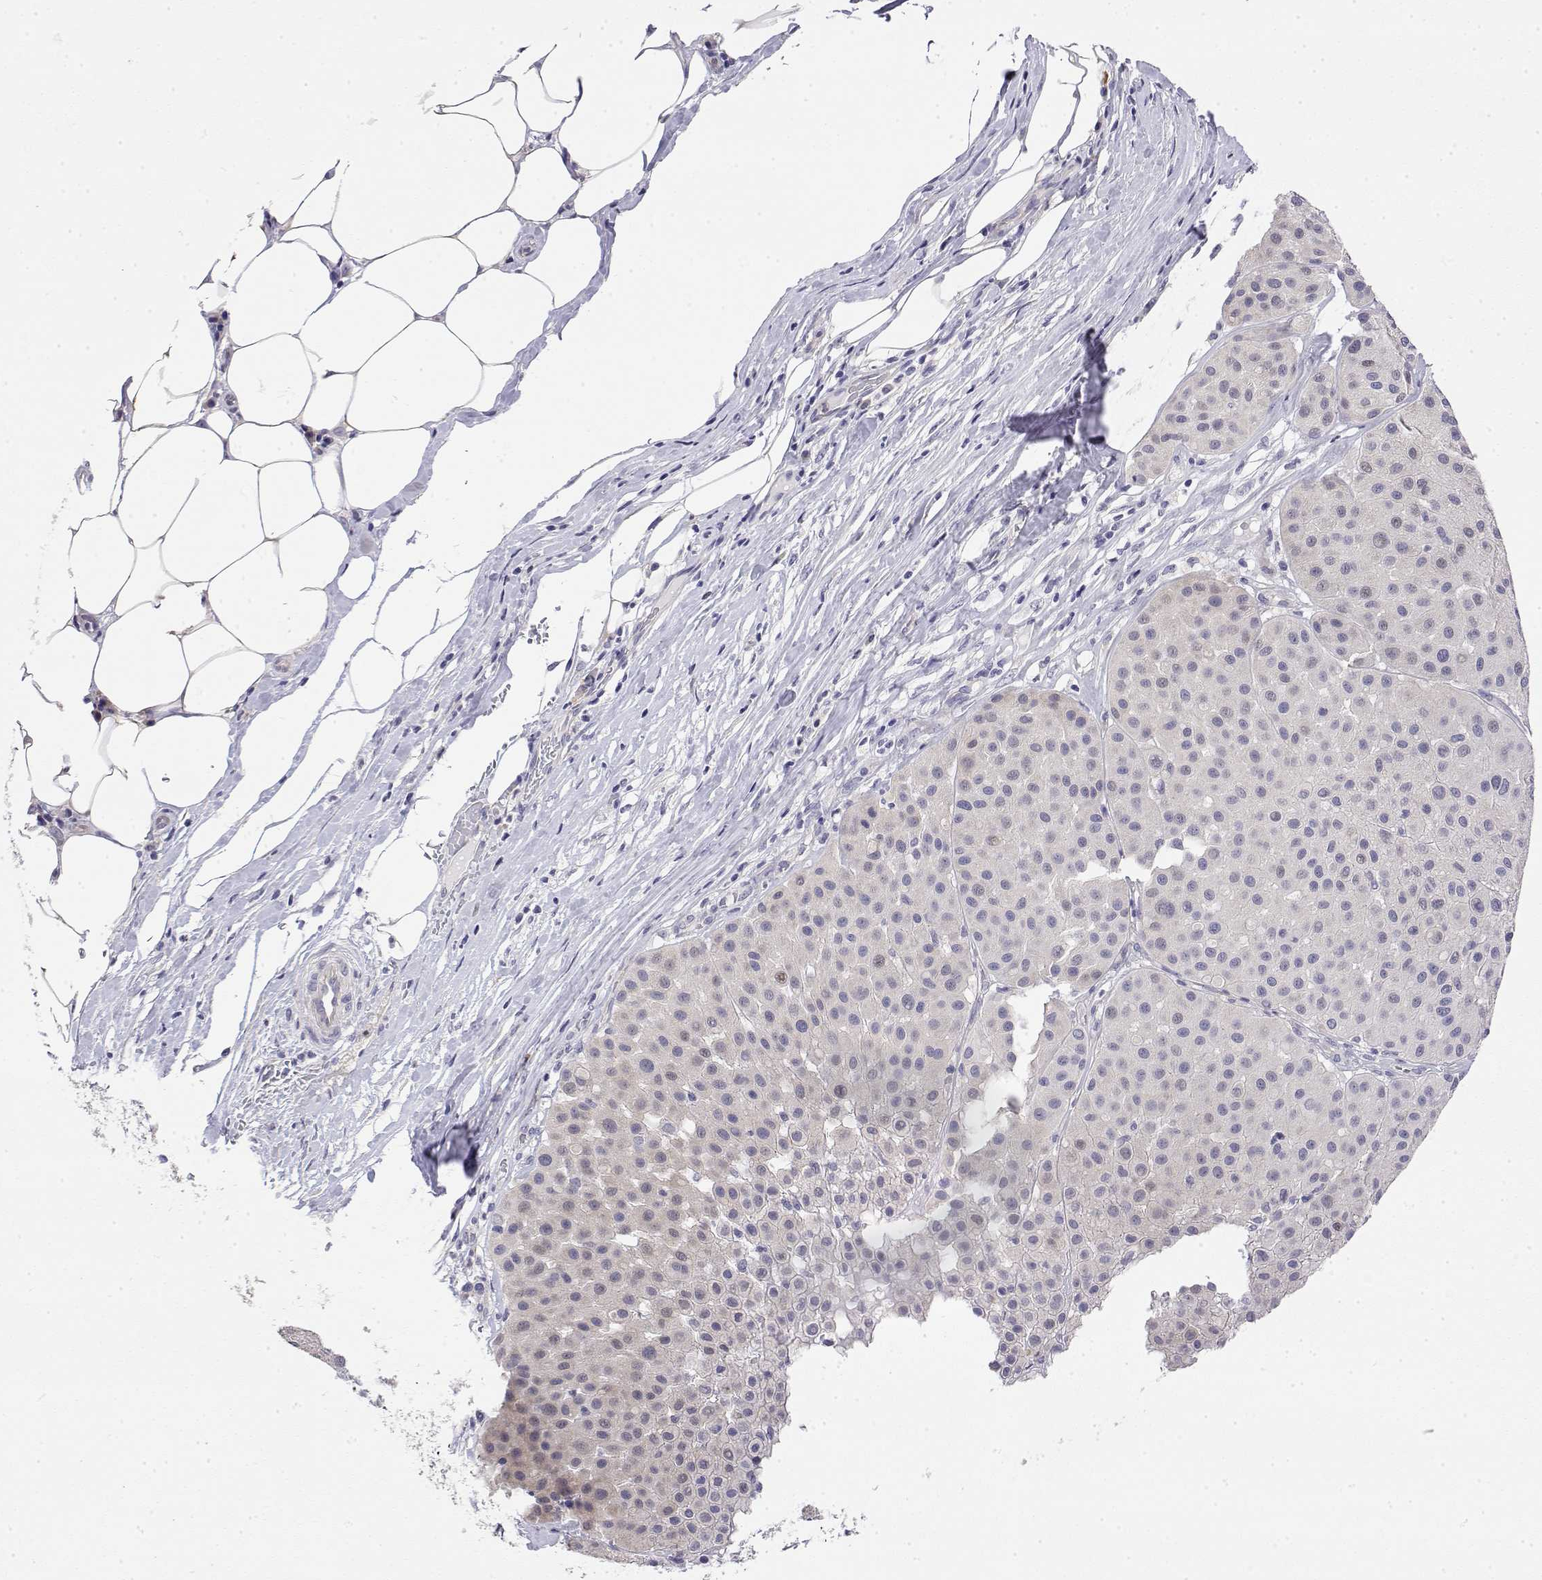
{"staining": {"intensity": "negative", "quantity": "none", "location": "none"}, "tissue": "melanoma", "cell_type": "Tumor cells", "image_type": "cancer", "snomed": [{"axis": "morphology", "description": "Malignant melanoma, Metastatic site"}, {"axis": "topography", "description": "Smooth muscle"}], "caption": "IHC of human melanoma demonstrates no staining in tumor cells.", "gene": "LY6D", "patient": {"sex": "male", "age": 41}}